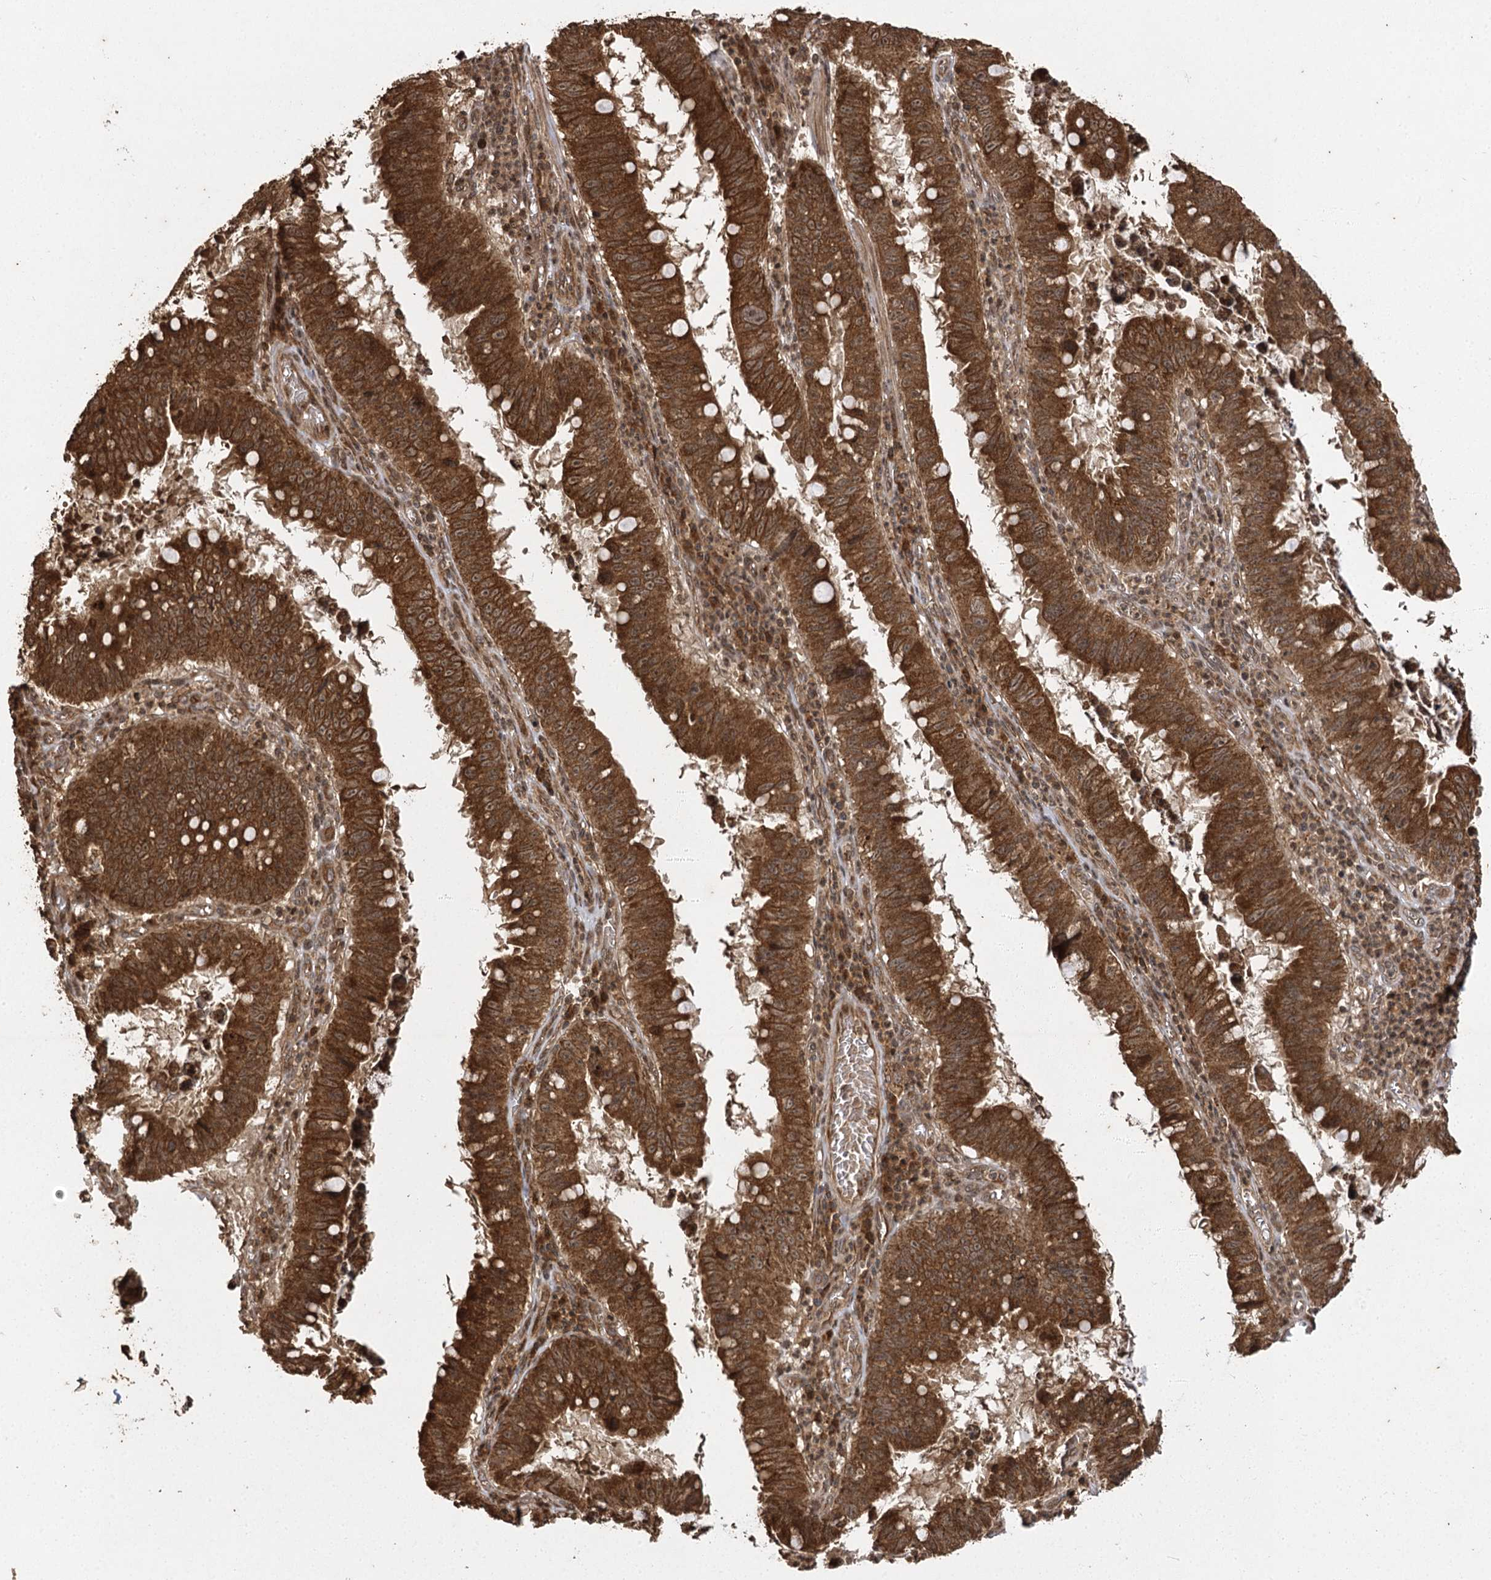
{"staining": {"intensity": "strong", "quantity": ">75%", "location": "cytoplasmic/membranous,nuclear"}, "tissue": "stomach cancer", "cell_type": "Tumor cells", "image_type": "cancer", "snomed": [{"axis": "morphology", "description": "Adenocarcinoma, NOS"}, {"axis": "topography", "description": "Stomach"}], "caption": "Approximately >75% of tumor cells in human adenocarcinoma (stomach) reveal strong cytoplasmic/membranous and nuclear protein staining as visualized by brown immunohistochemical staining.", "gene": "IL11RA", "patient": {"sex": "male", "age": 59}}